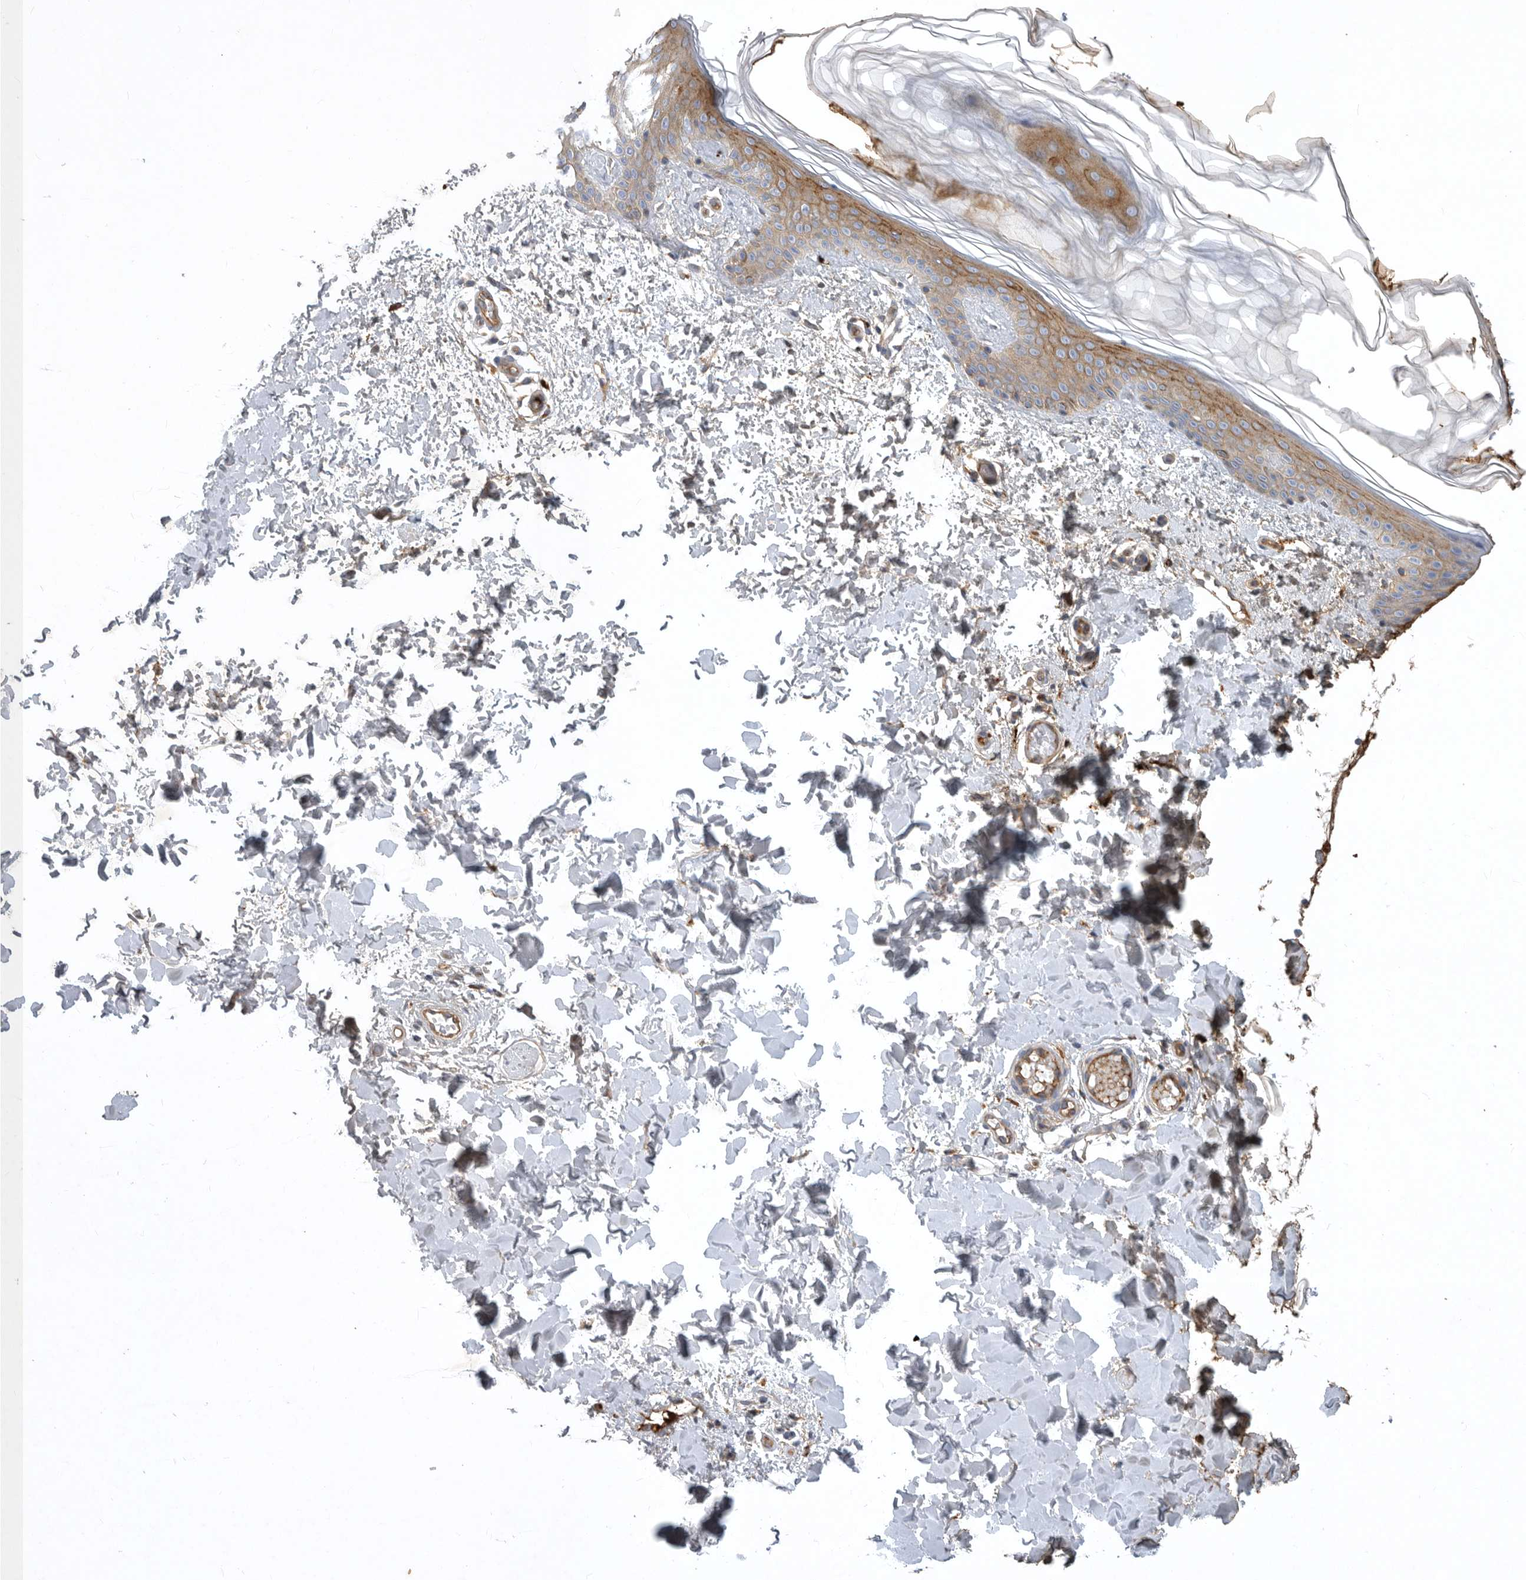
{"staining": {"intensity": "weak", "quantity": ">75%", "location": "cytoplasmic/membranous"}, "tissue": "skin", "cell_type": "Fibroblasts", "image_type": "normal", "snomed": [{"axis": "morphology", "description": "Normal tissue, NOS"}, {"axis": "morphology", "description": "Neoplasm, benign, NOS"}, {"axis": "topography", "description": "Skin"}, {"axis": "topography", "description": "Soft tissue"}], "caption": "Protein expression analysis of unremarkable human skin reveals weak cytoplasmic/membranous positivity in about >75% of fibroblasts. (DAB = brown stain, brightfield microscopy at high magnification).", "gene": "MLPH", "patient": {"sex": "male", "age": 26}}